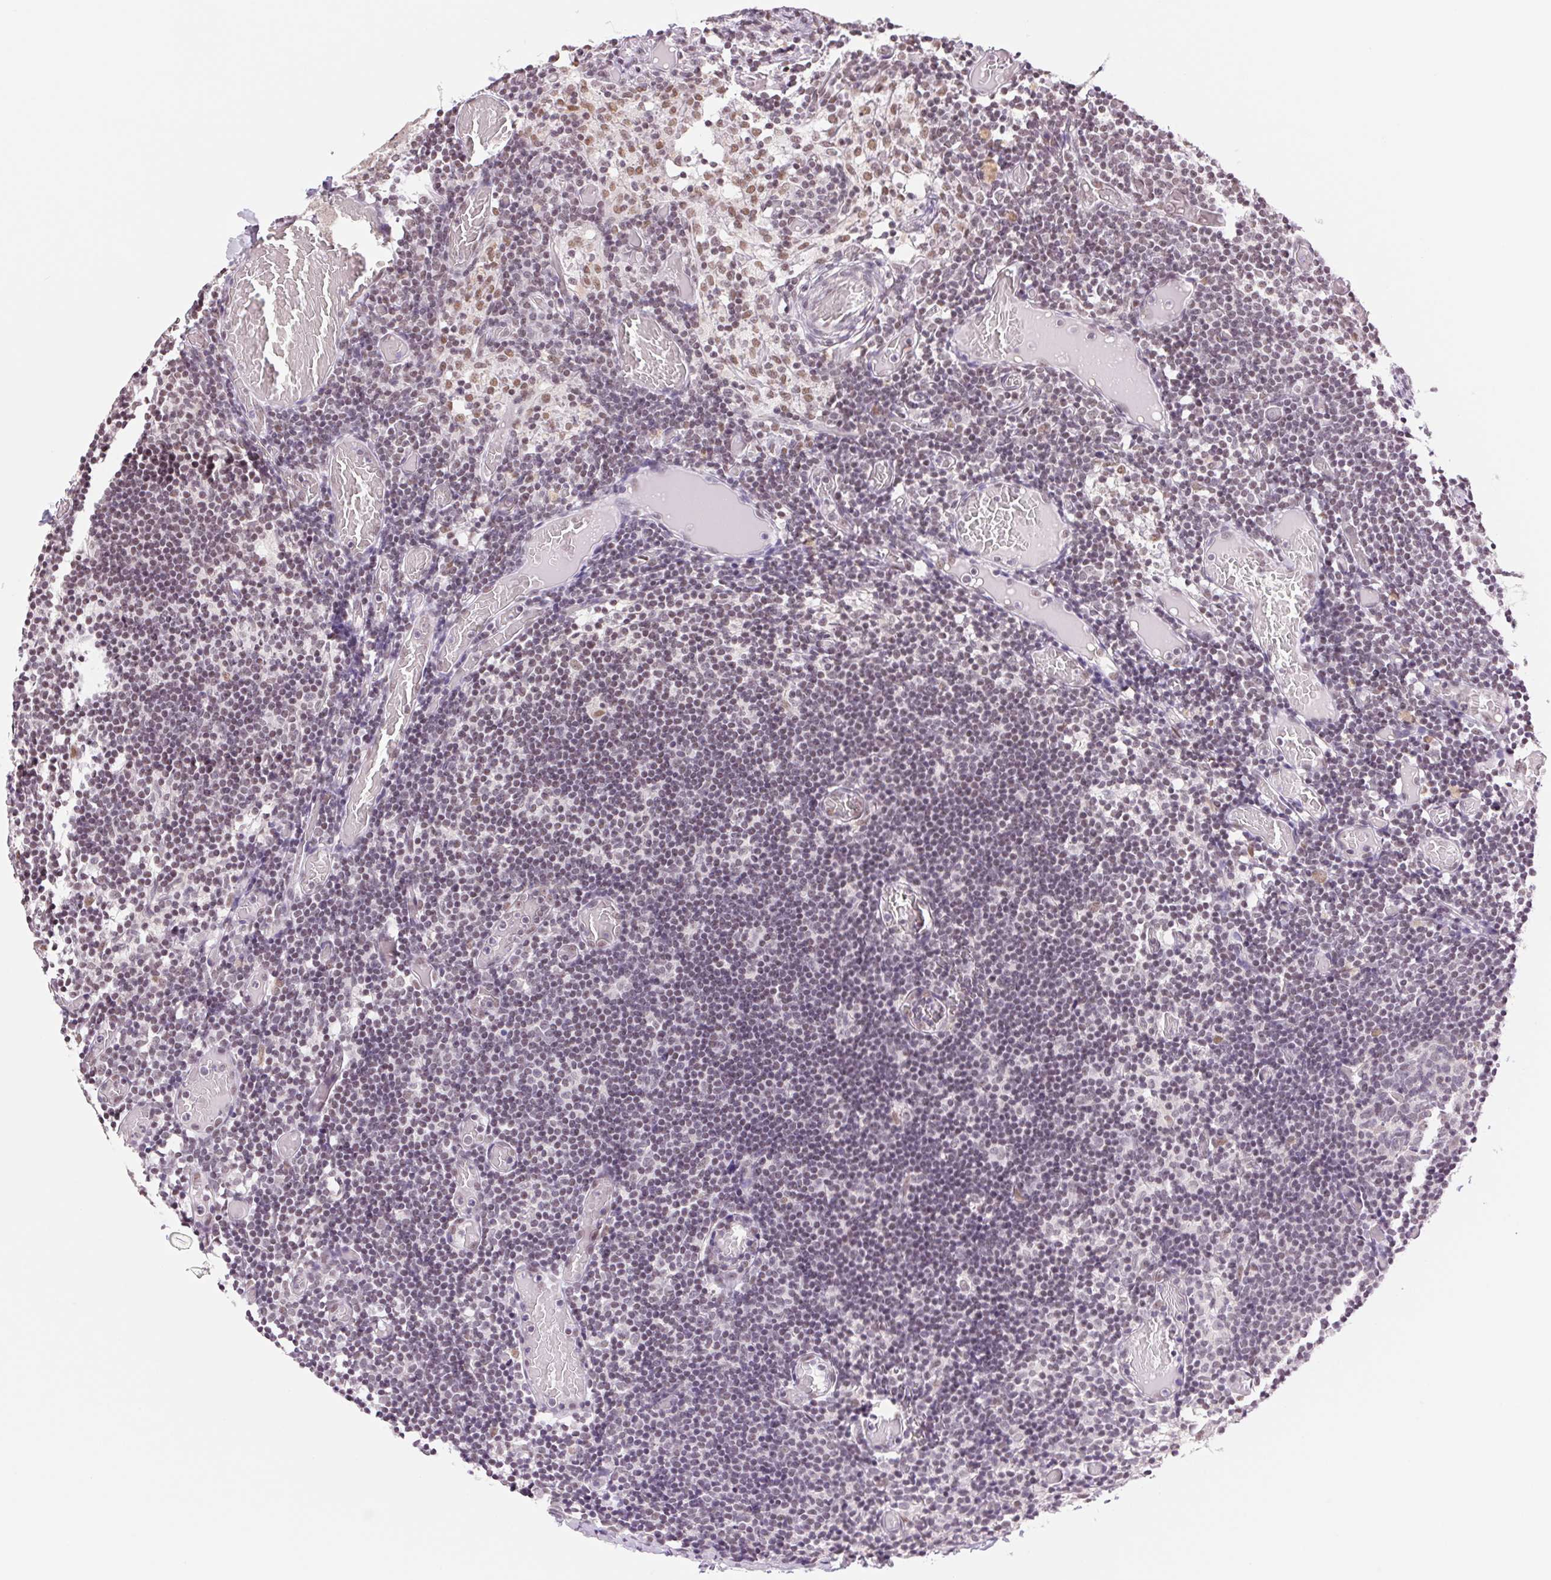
{"staining": {"intensity": "negative", "quantity": "none", "location": "none"}, "tissue": "lymph node", "cell_type": "Germinal center cells", "image_type": "normal", "snomed": [{"axis": "morphology", "description": "Normal tissue, NOS"}, {"axis": "topography", "description": "Lymph node"}], "caption": "Immunohistochemistry photomicrograph of benign human lymph node stained for a protein (brown), which demonstrates no expression in germinal center cells. (DAB (3,3'-diaminobenzidine) immunohistochemistry, high magnification).", "gene": "RPRD1B", "patient": {"sex": "female", "age": 41}}